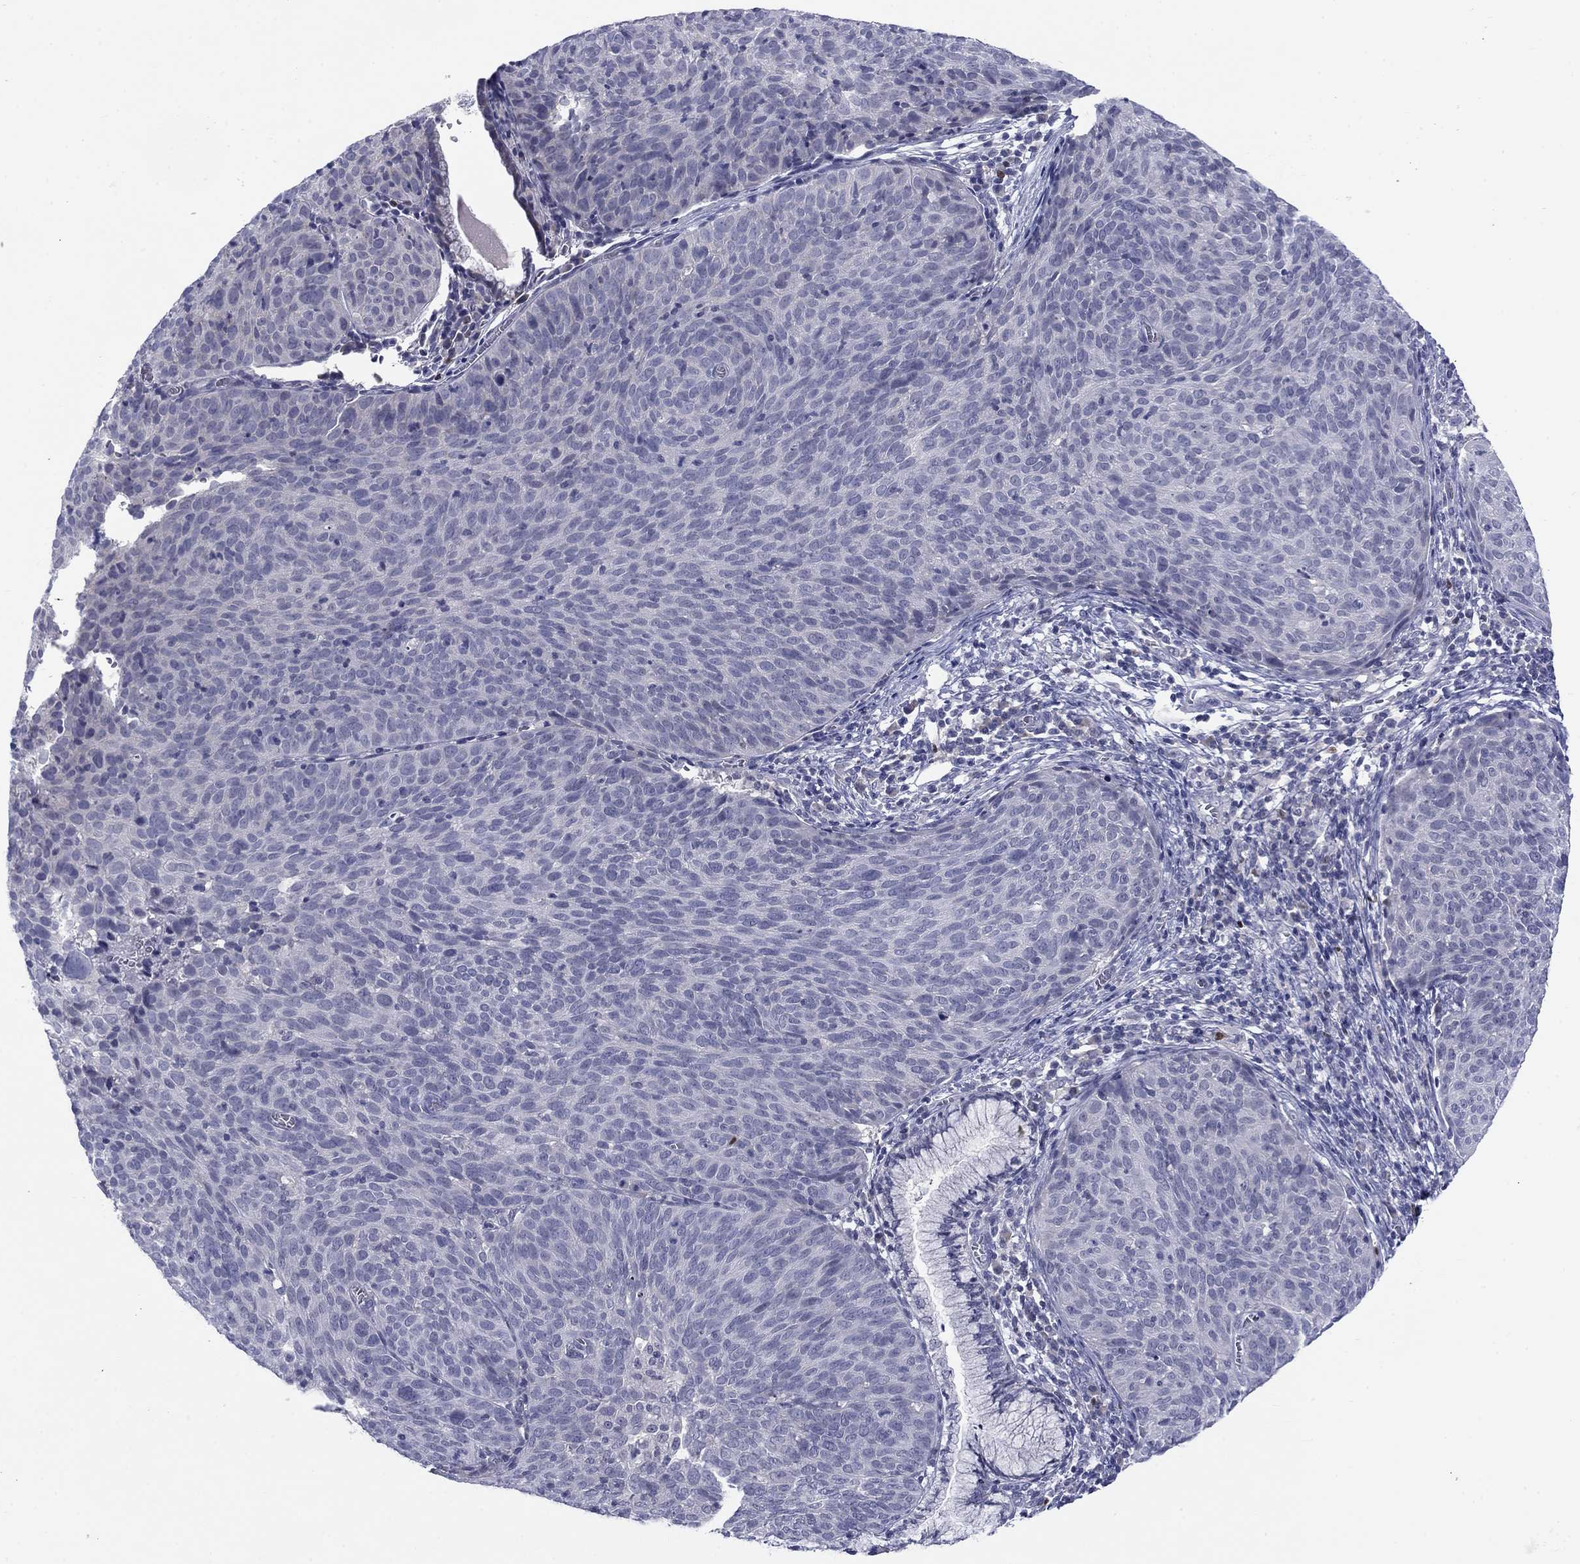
{"staining": {"intensity": "negative", "quantity": "none", "location": "none"}, "tissue": "cervical cancer", "cell_type": "Tumor cells", "image_type": "cancer", "snomed": [{"axis": "morphology", "description": "Squamous cell carcinoma, NOS"}, {"axis": "topography", "description": "Cervix"}], "caption": "Immunohistochemistry of cervical squamous cell carcinoma shows no staining in tumor cells.", "gene": "CACNA1A", "patient": {"sex": "female", "age": 39}}